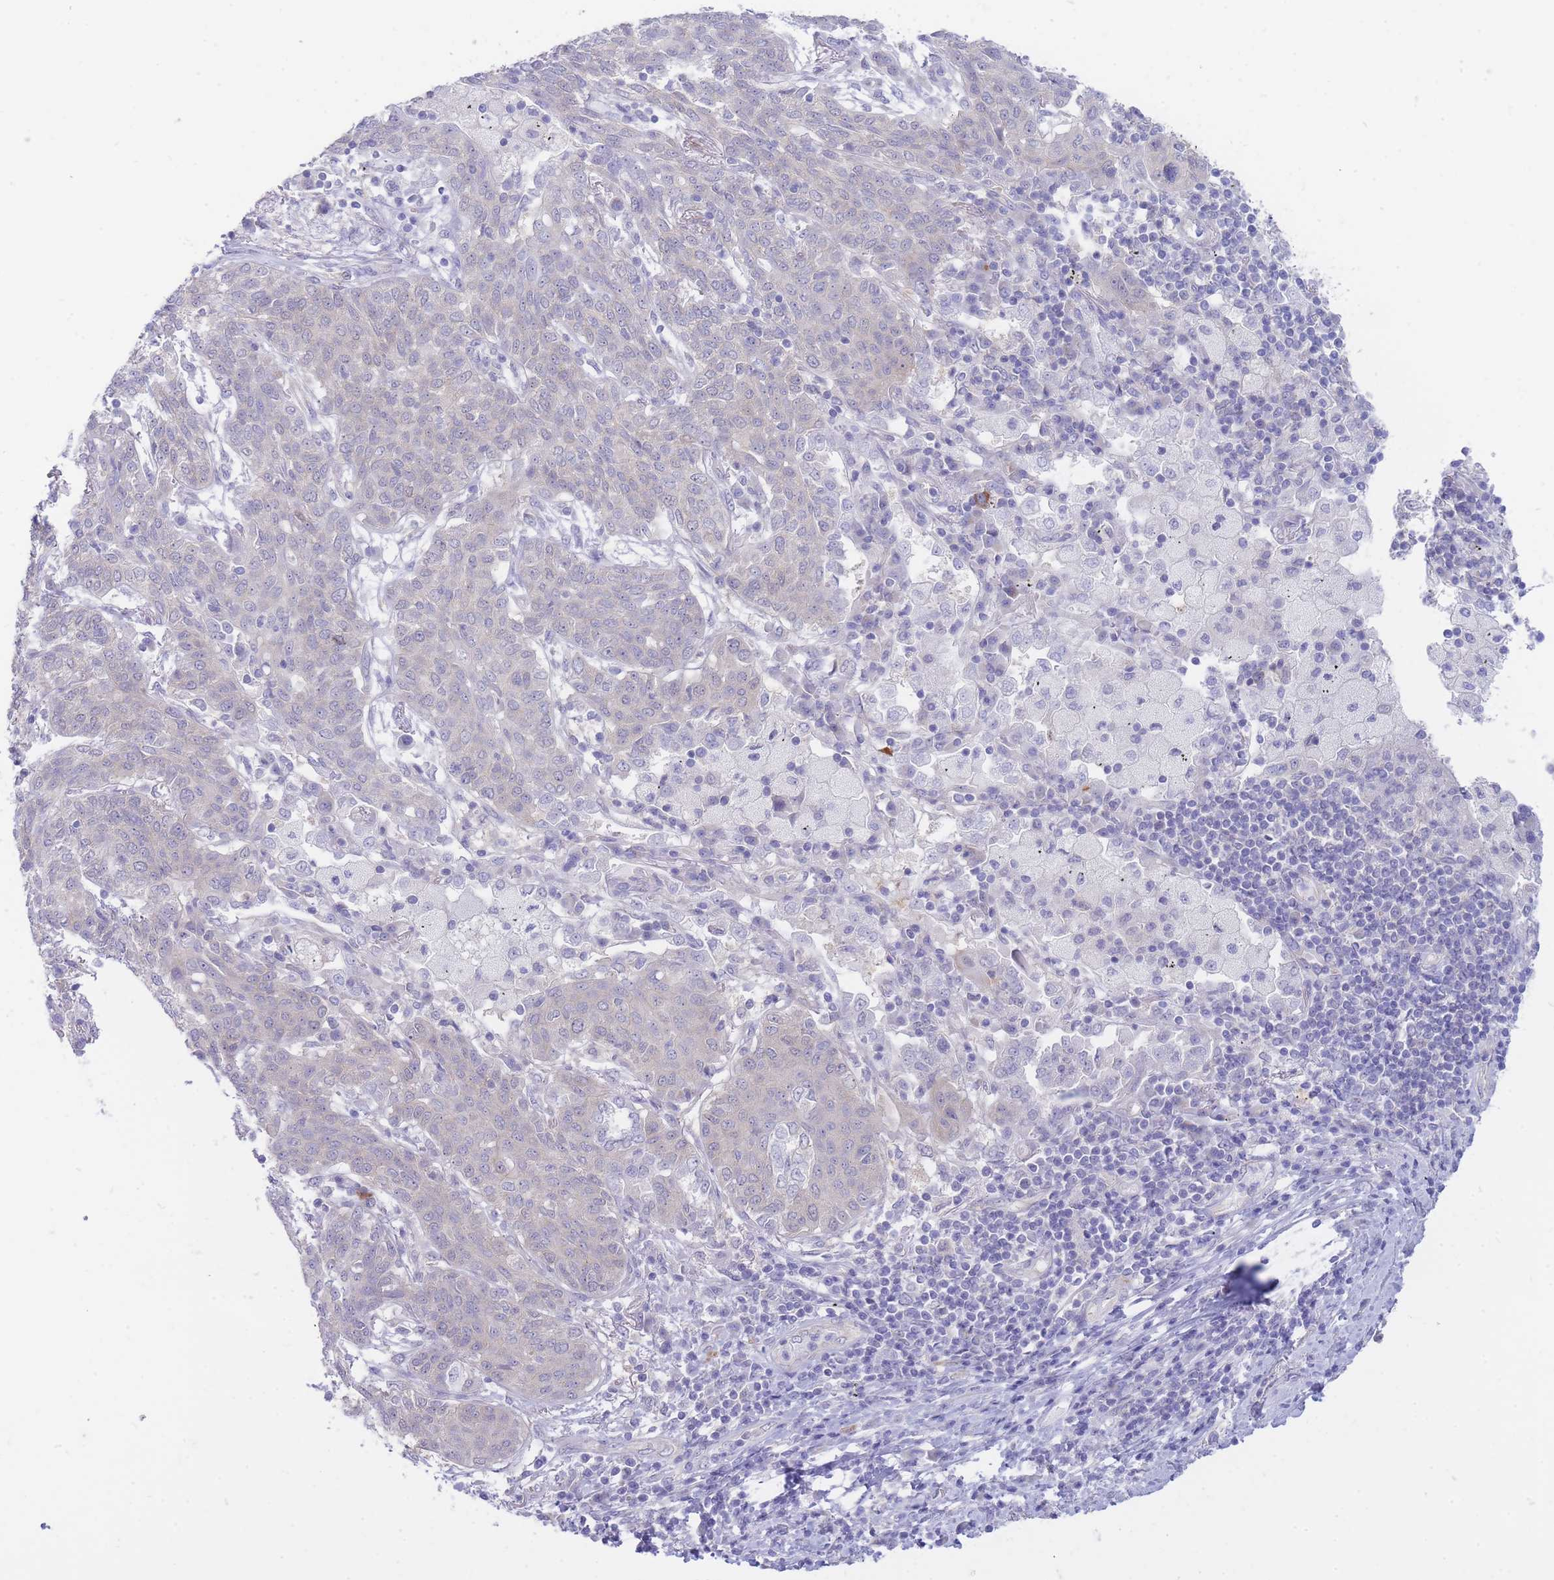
{"staining": {"intensity": "negative", "quantity": "none", "location": "none"}, "tissue": "lung cancer", "cell_type": "Tumor cells", "image_type": "cancer", "snomed": [{"axis": "morphology", "description": "Squamous cell carcinoma, NOS"}, {"axis": "topography", "description": "Lung"}], "caption": "A photomicrograph of squamous cell carcinoma (lung) stained for a protein exhibits no brown staining in tumor cells.", "gene": "SUGT1", "patient": {"sex": "female", "age": 70}}